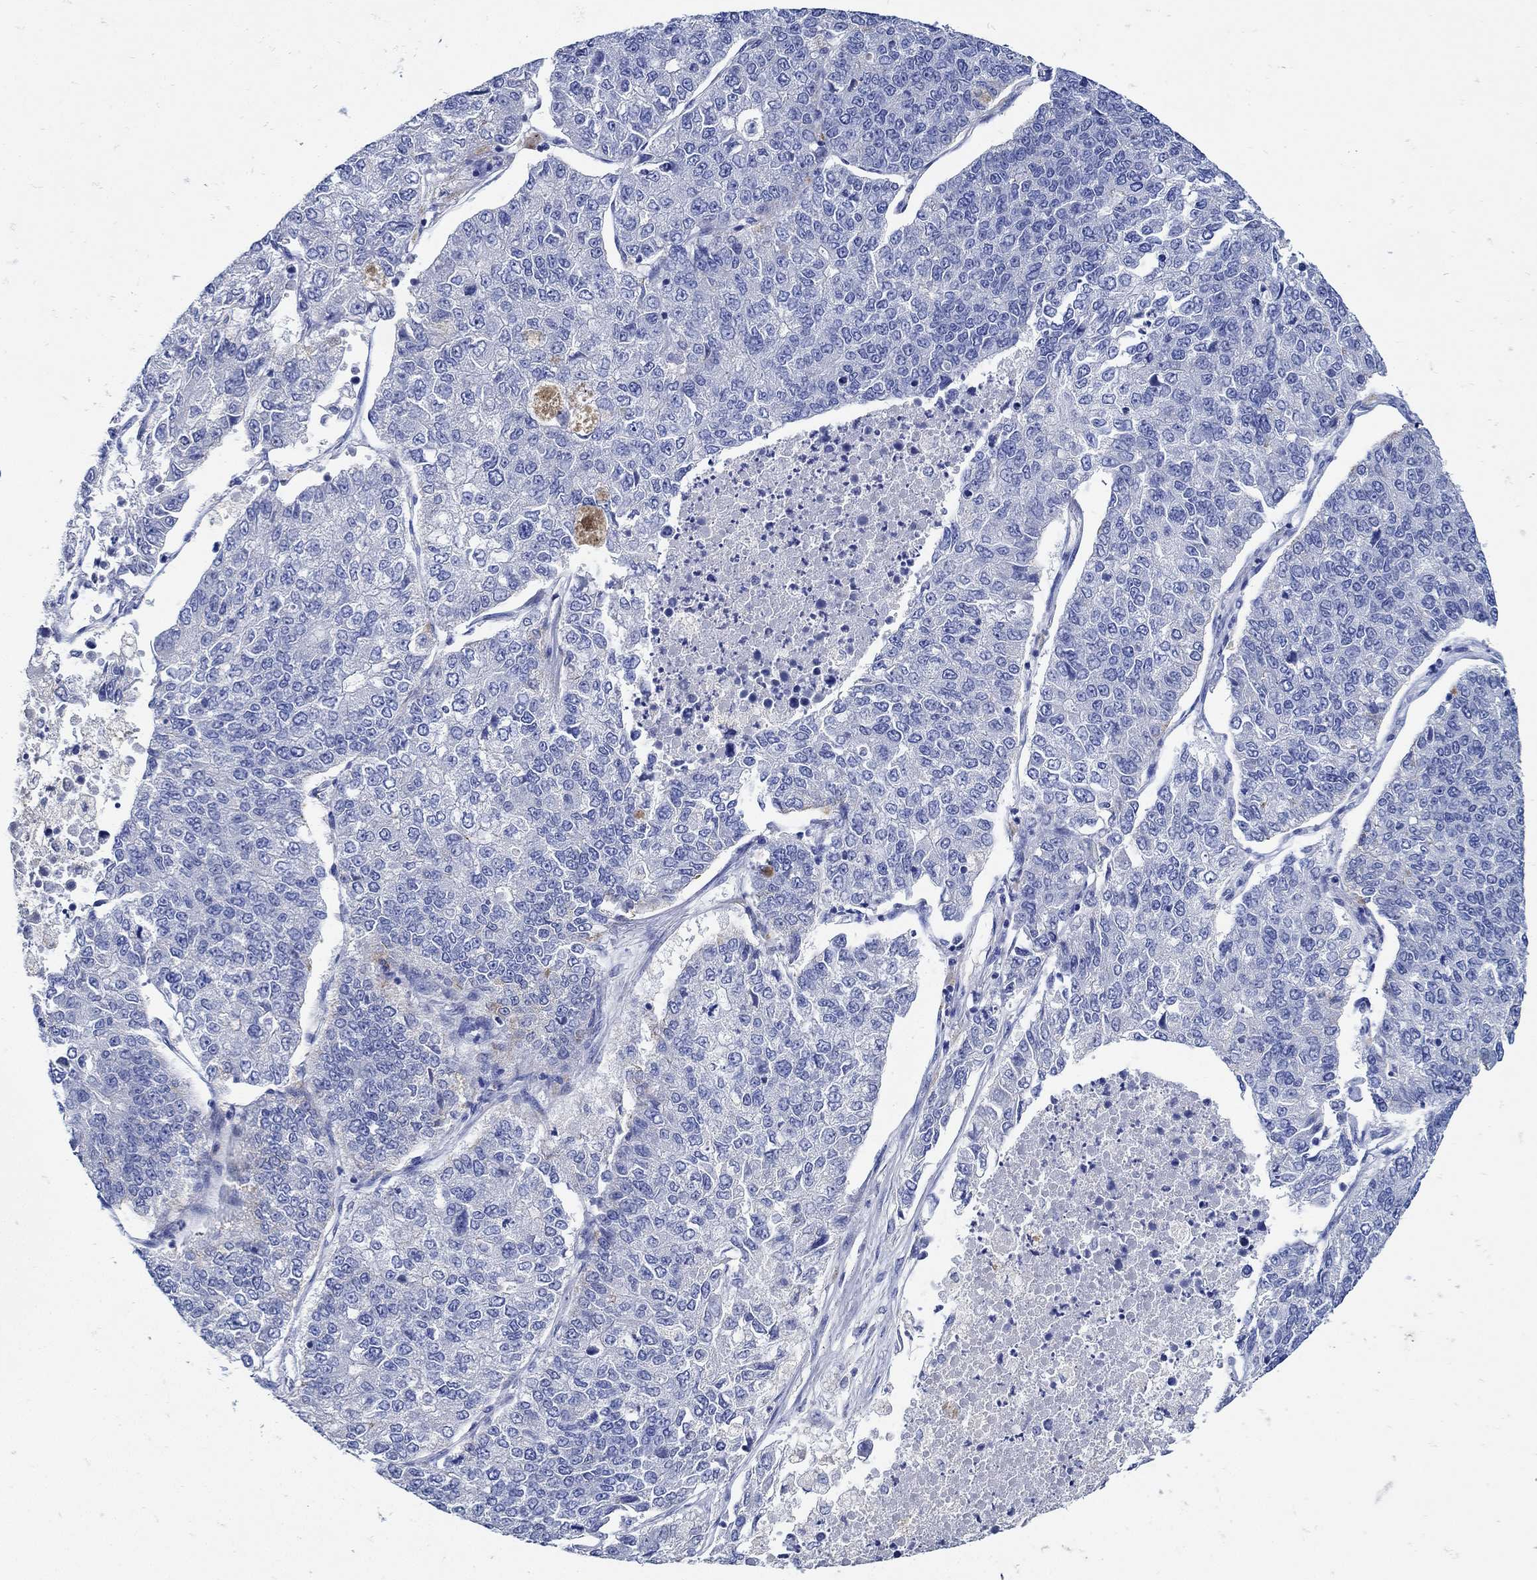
{"staining": {"intensity": "negative", "quantity": "none", "location": "none"}, "tissue": "lung cancer", "cell_type": "Tumor cells", "image_type": "cancer", "snomed": [{"axis": "morphology", "description": "Adenocarcinoma, NOS"}, {"axis": "topography", "description": "Lung"}], "caption": "The immunohistochemistry photomicrograph has no significant expression in tumor cells of lung adenocarcinoma tissue.", "gene": "NOS1", "patient": {"sex": "male", "age": 49}}